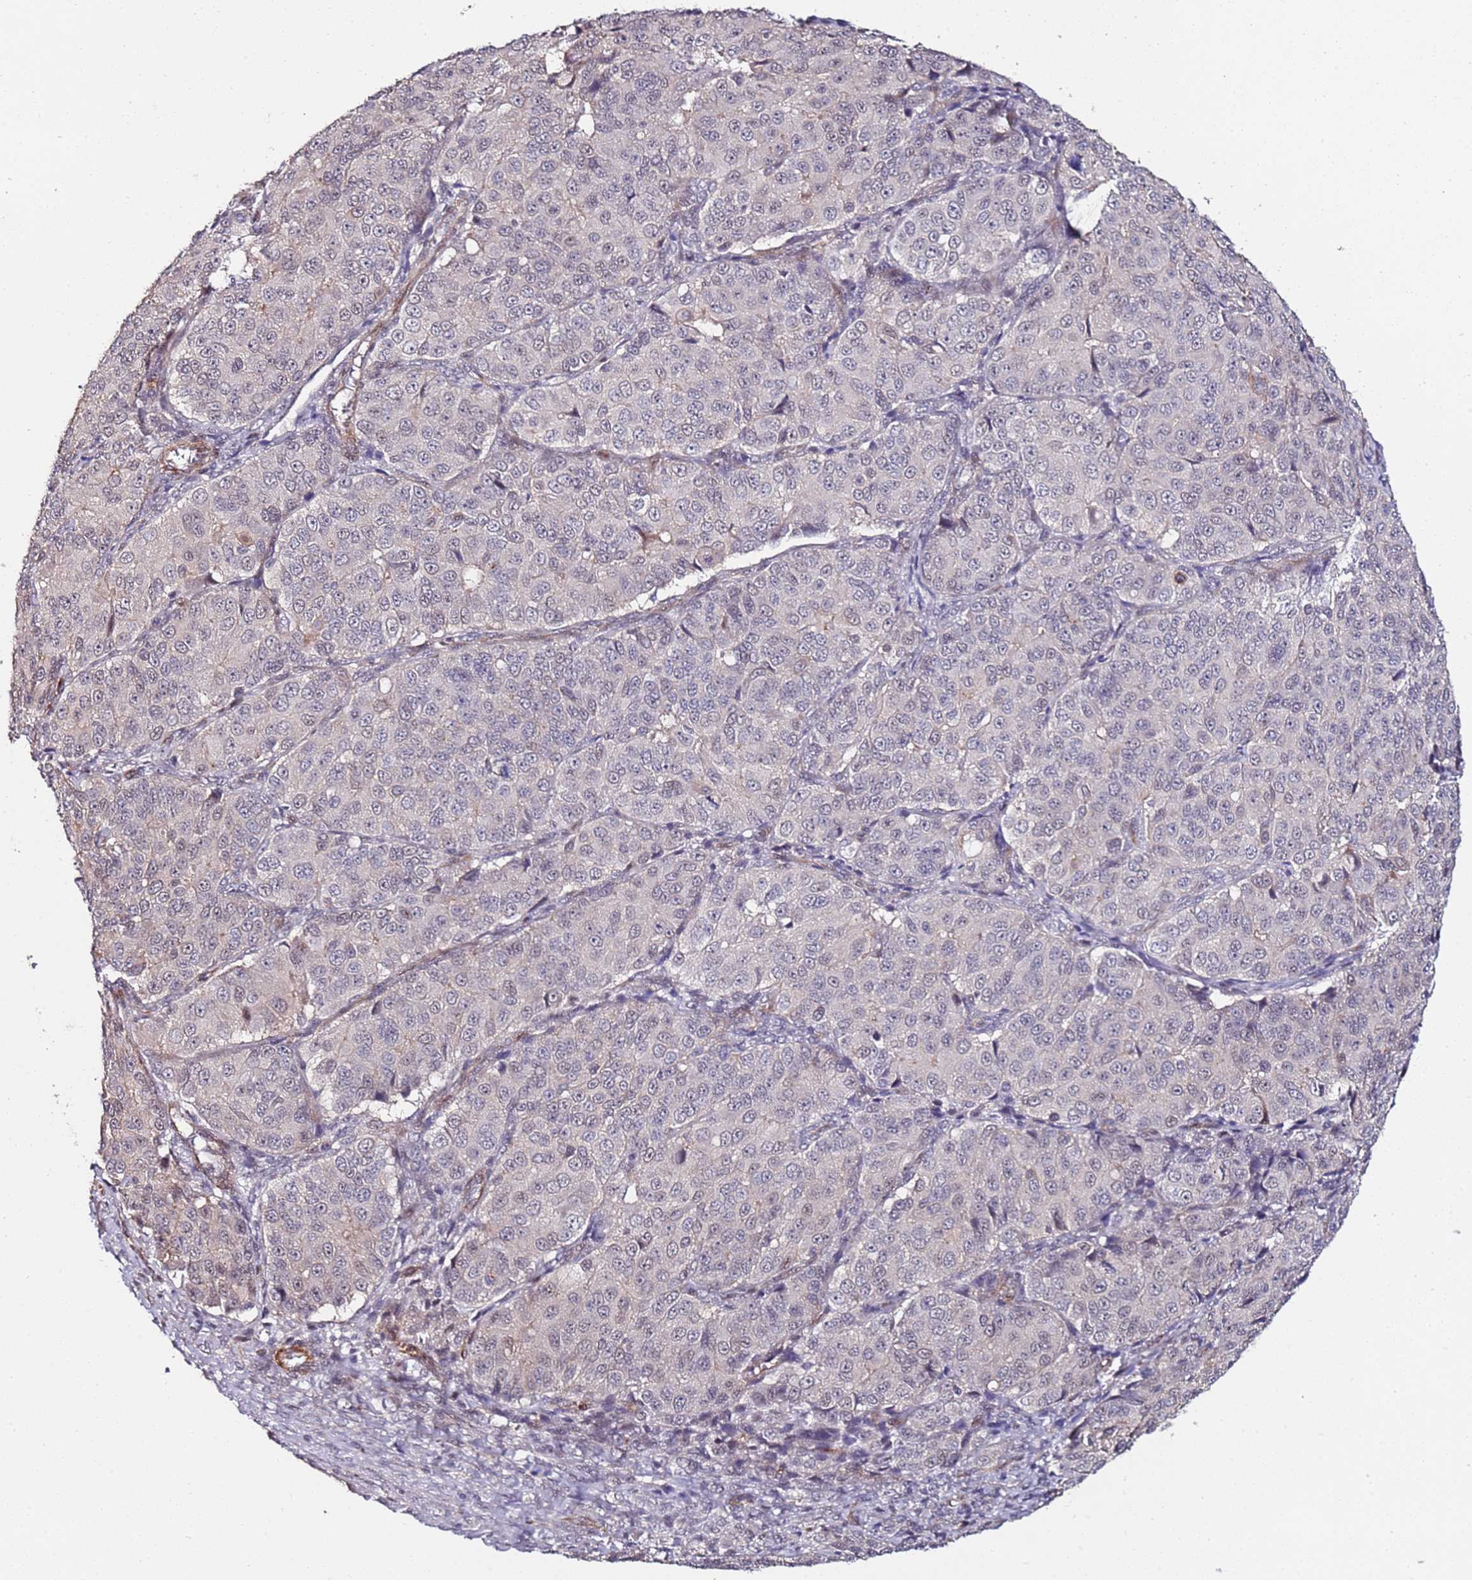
{"staining": {"intensity": "negative", "quantity": "none", "location": "none"}, "tissue": "ovarian cancer", "cell_type": "Tumor cells", "image_type": "cancer", "snomed": [{"axis": "morphology", "description": "Carcinoma, endometroid"}, {"axis": "topography", "description": "Ovary"}], "caption": "Immunohistochemistry of endometroid carcinoma (ovarian) displays no staining in tumor cells.", "gene": "DUSP28", "patient": {"sex": "female", "age": 51}}